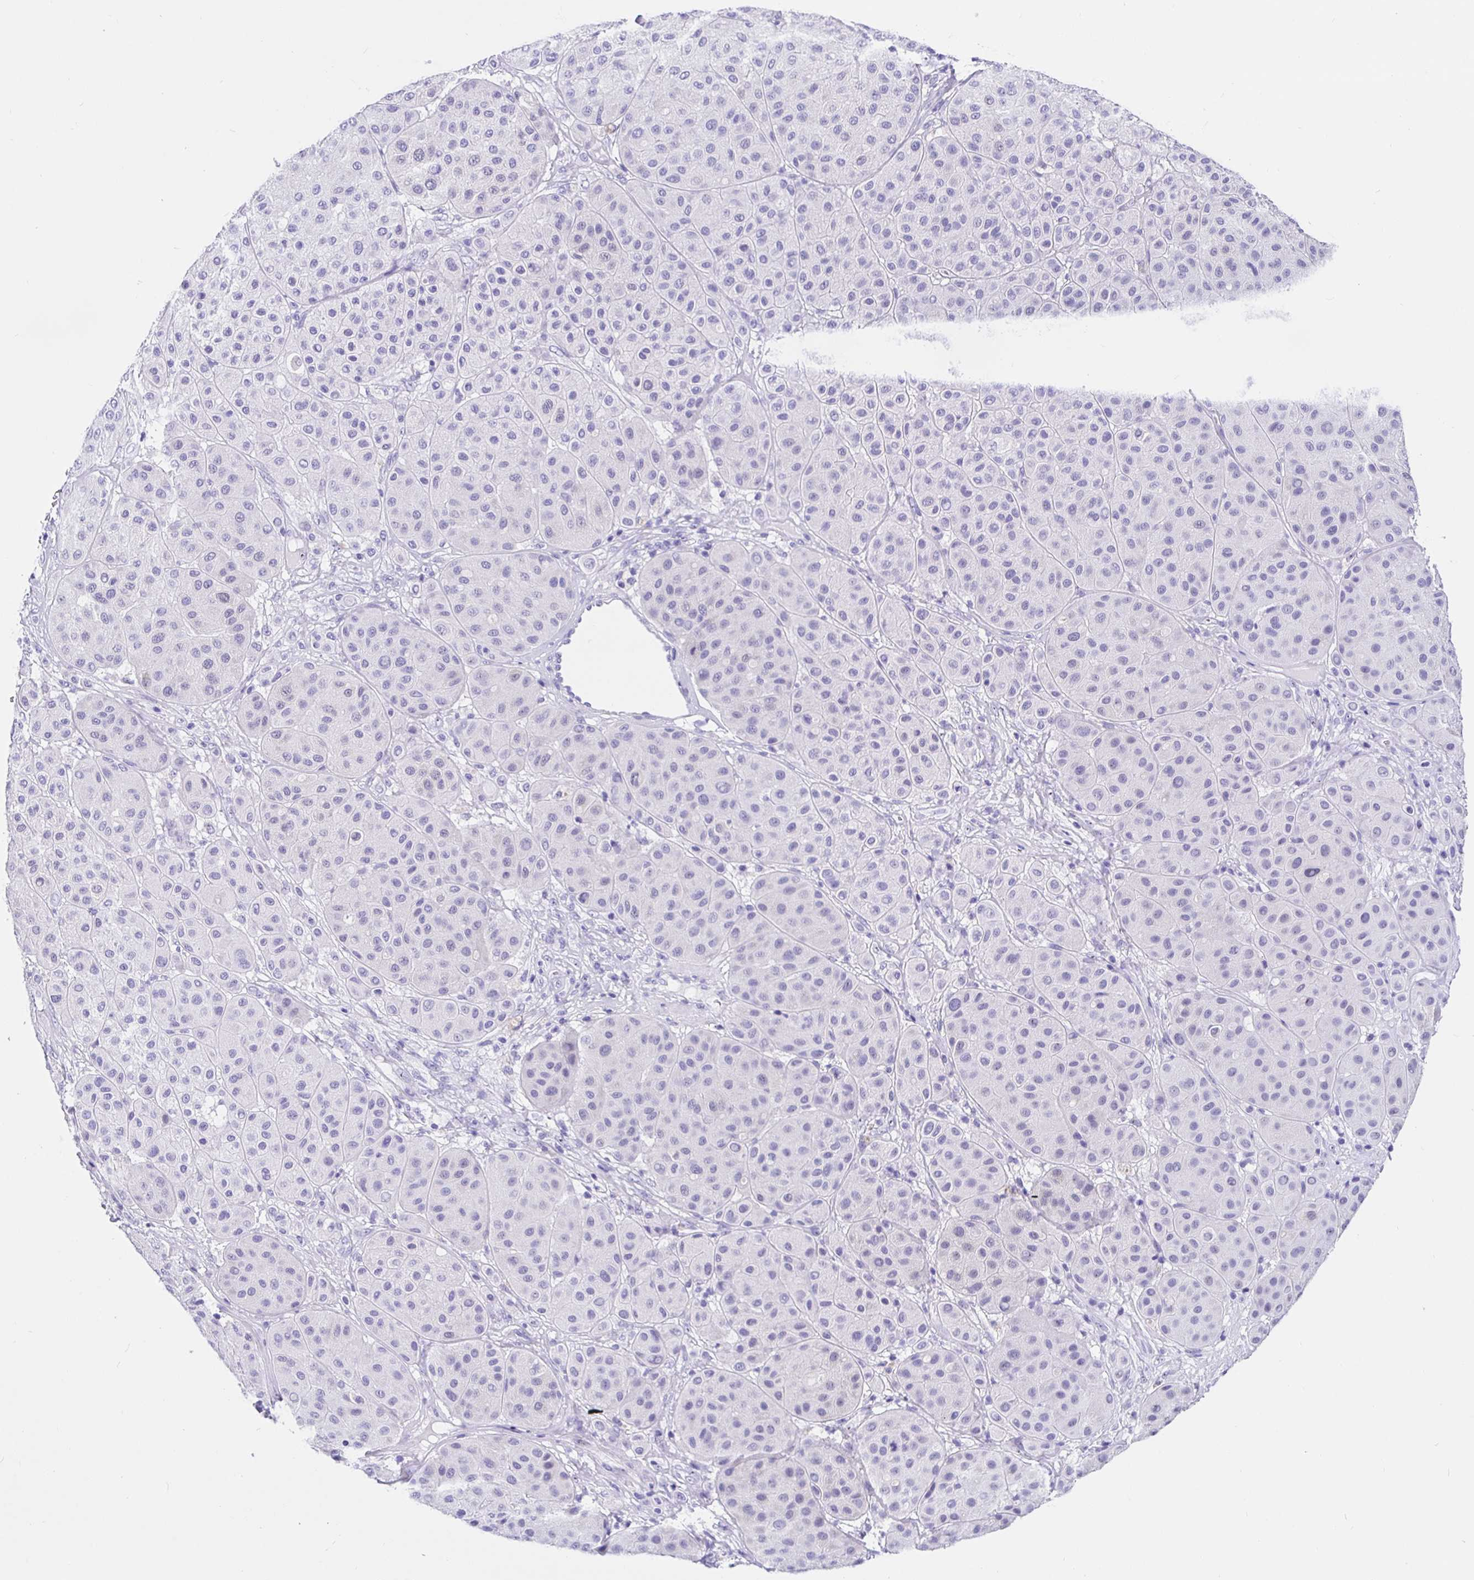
{"staining": {"intensity": "negative", "quantity": "none", "location": "none"}, "tissue": "melanoma", "cell_type": "Tumor cells", "image_type": "cancer", "snomed": [{"axis": "morphology", "description": "Malignant melanoma, Metastatic site"}, {"axis": "topography", "description": "Smooth muscle"}], "caption": "DAB (3,3'-diaminobenzidine) immunohistochemical staining of human melanoma shows no significant positivity in tumor cells.", "gene": "PRAMEF19", "patient": {"sex": "male", "age": 41}}